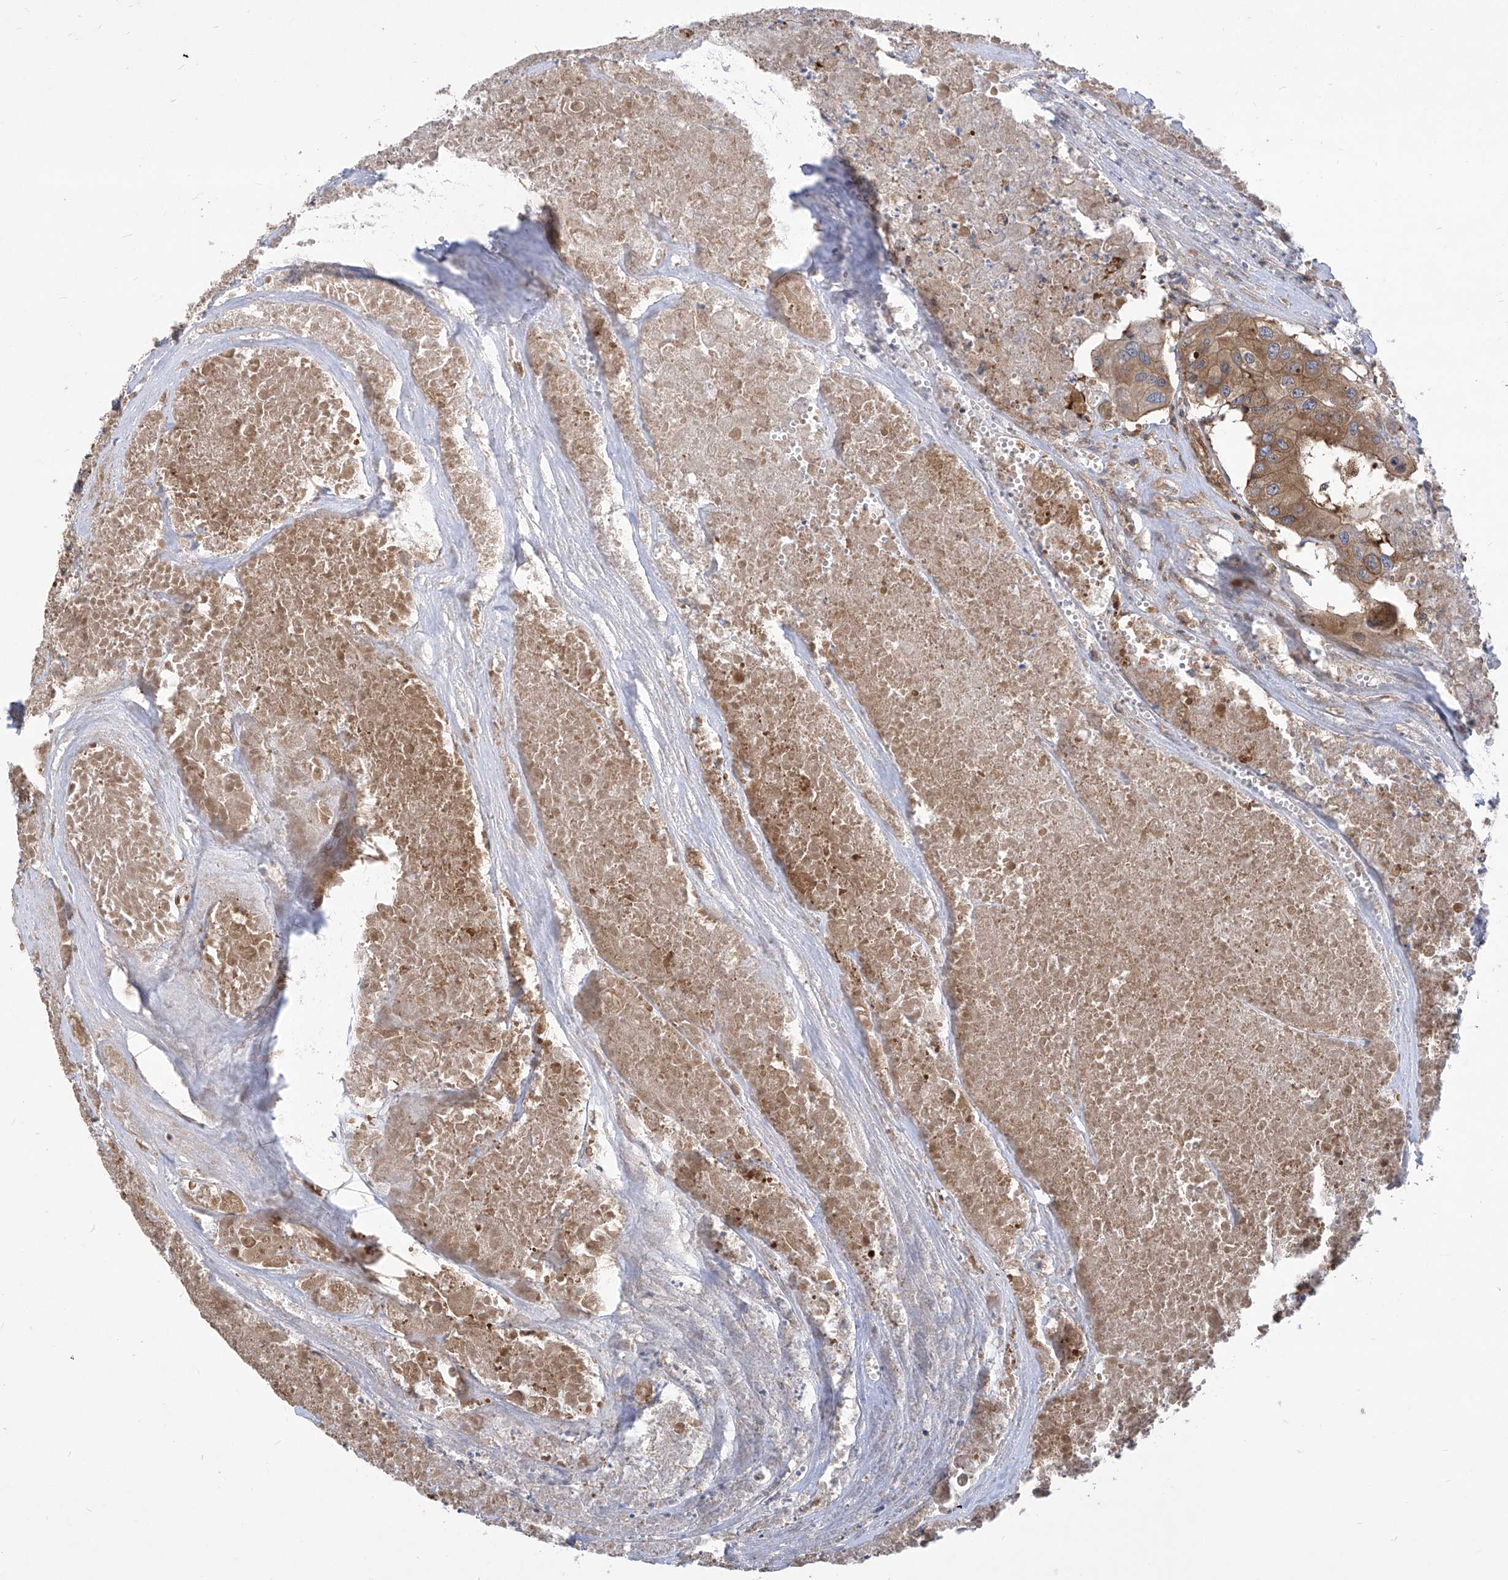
{"staining": {"intensity": "moderate", "quantity": ">75%", "location": "cytoplasmic/membranous"}, "tissue": "colorectal cancer", "cell_type": "Tumor cells", "image_type": "cancer", "snomed": [{"axis": "morphology", "description": "Adenocarcinoma, NOS"}, {"axis": "topography", "description": "Colon"}], "caption": "An immunohistochemistry (IHC) photomicrograph of neoplastic tissue is shown. Protein staining in brown labels moderate cytoplasmic/membranous positivity in adenocarcinoma (colorectal) within tumor cells.", "gene": "EIF3M", "patient": {"sex": "male", "age": 77}}